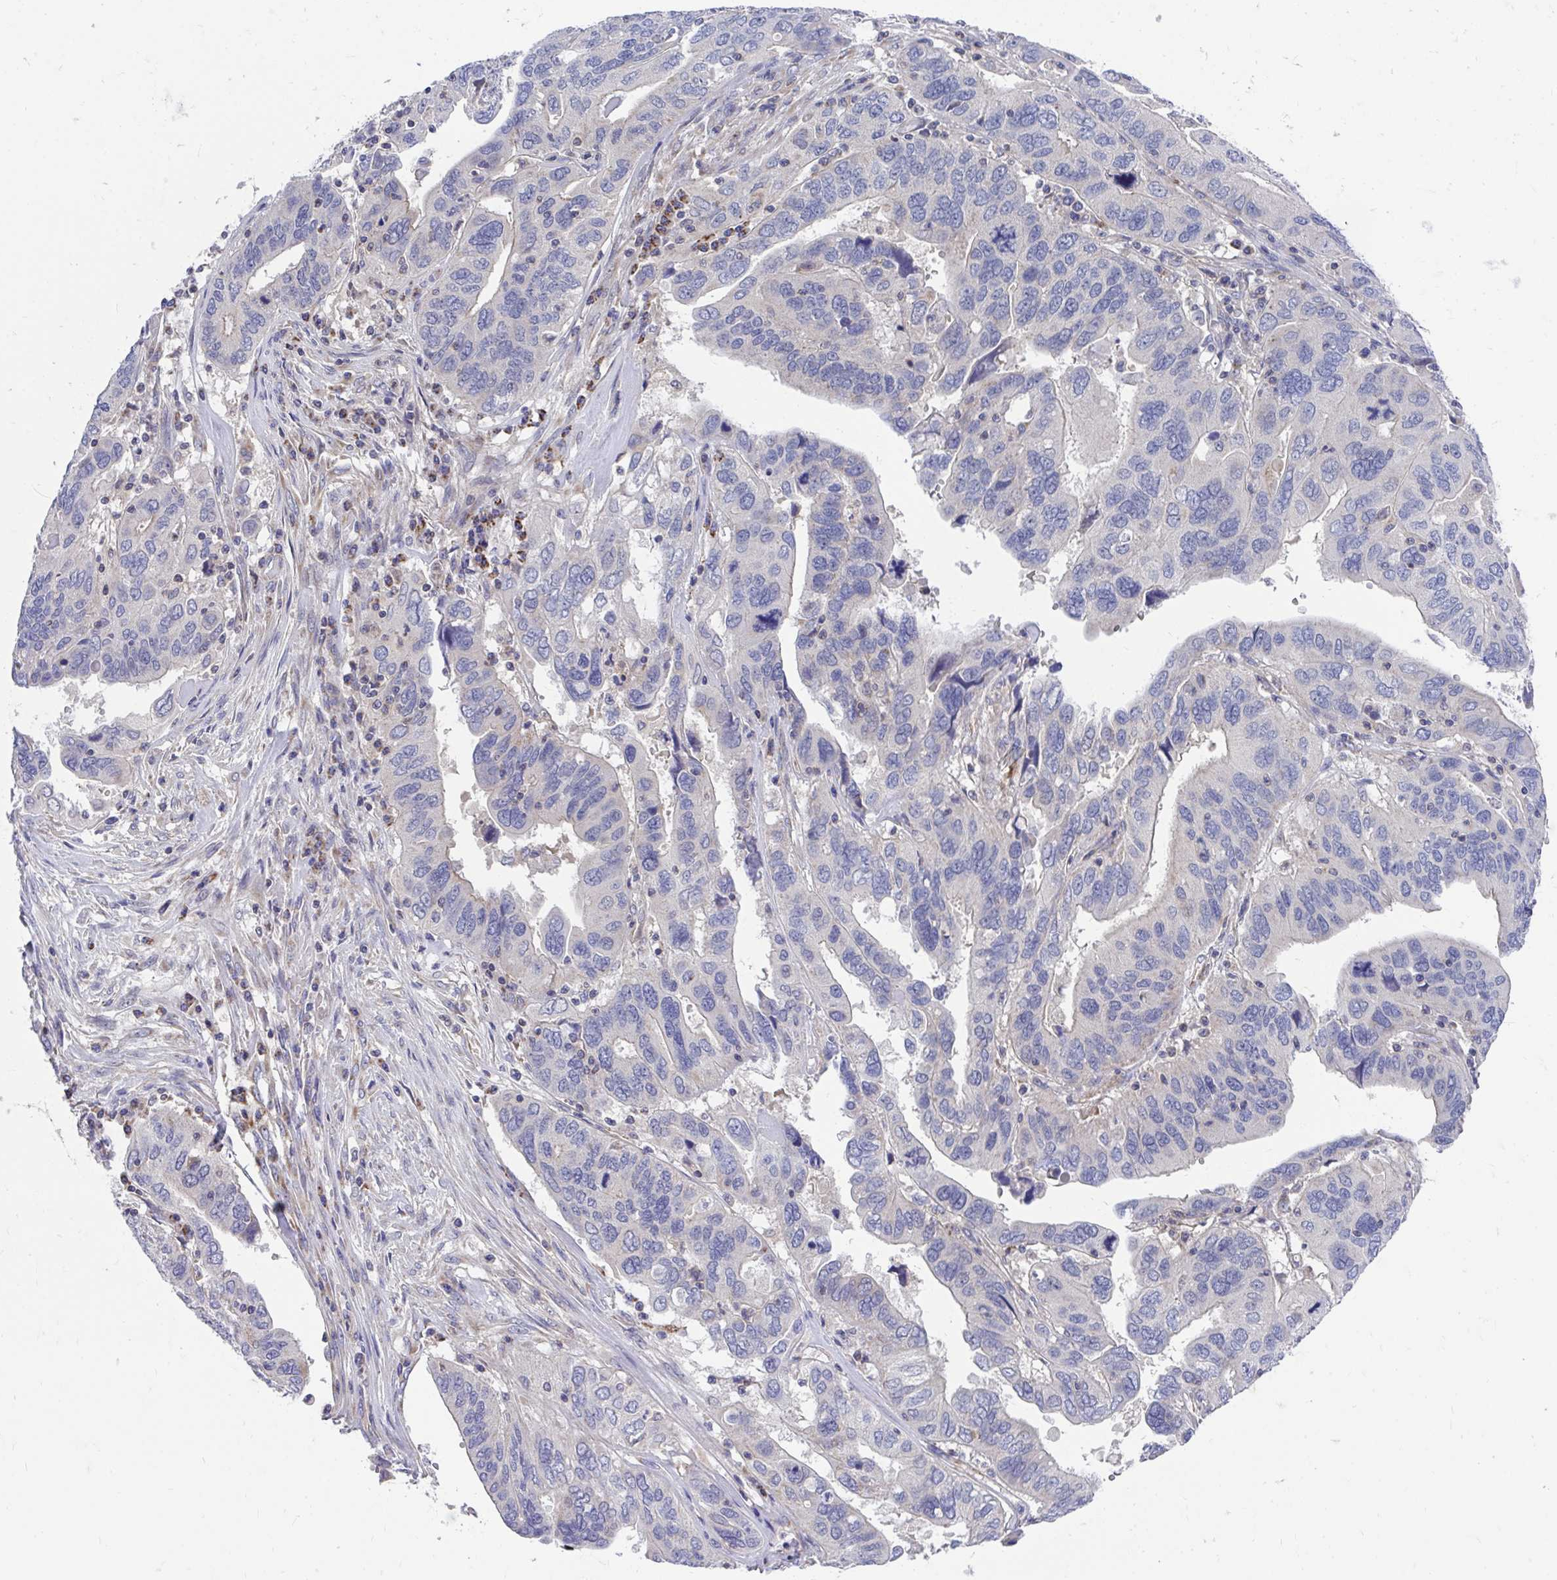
{"staining": {"intensity": "negative", "quantity": "none", "location": "none"}, "tissue": "ovarian cancer", "cell_type": "Tumor cells", "image_type": "cancer", "snomed": [{"axis": "morphology", "description": "Cystadenocarcinoma, serous, NOS"}, {"axis": "topography", "description": "Ovary"}], "caption": "A photomicrograph of human ovarian cancer (serous cystadenocarcinoma) is negative for staining in tumor cells.", "gene": "FHIP1B", "patient": {"sex": "female", "age": 79}}